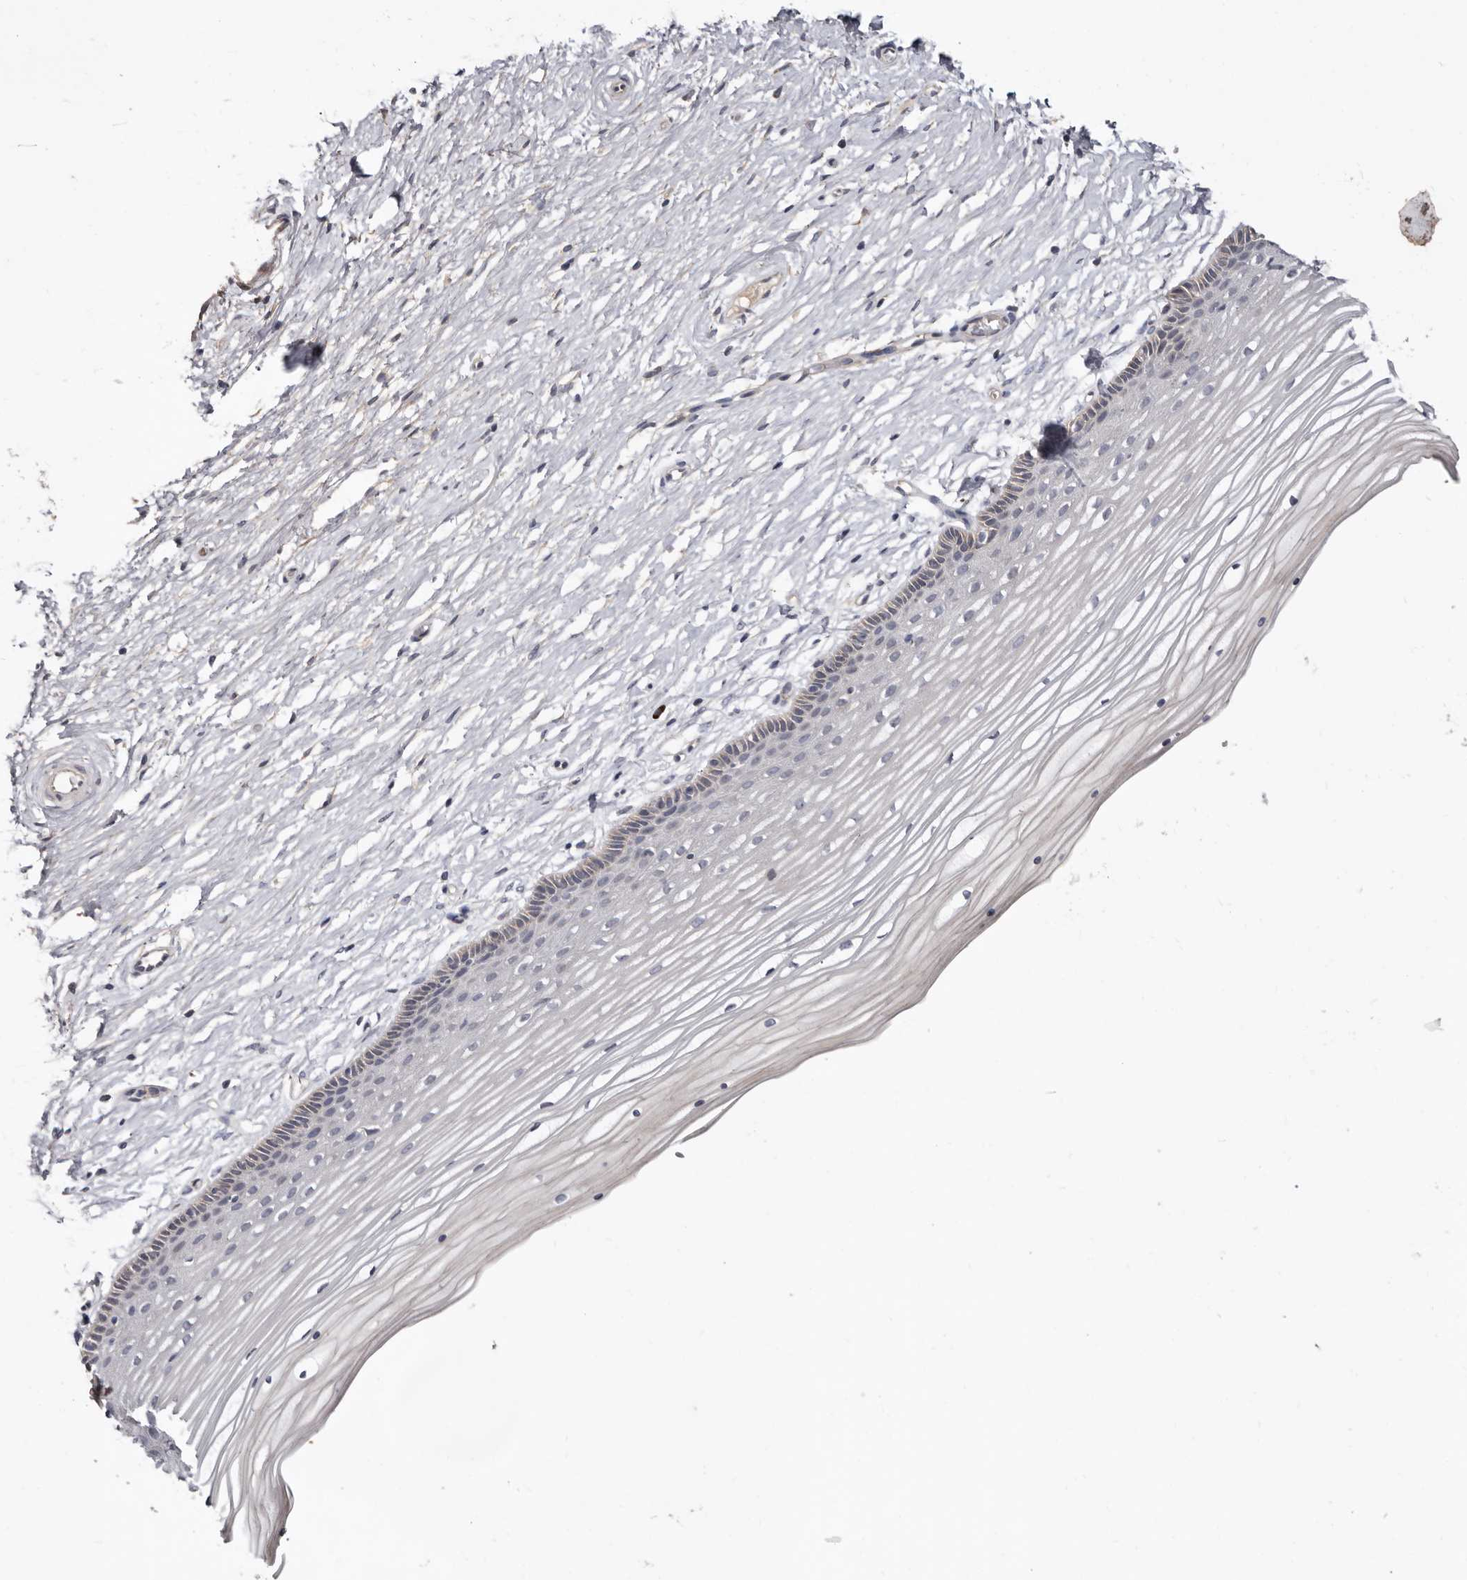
{"staining": {"intensity": "weak", "quantity": "<25%", "location": "cytoplasmic/membranous"}, "tissue": "vagina", "cell_type": "Squamous epithelial cells", "image_type": "normal", "snomed": [{"axis": "morphology", "description": "Normal tissue, NOS"}, {"axis": "topography", "description": "Vagina"}, {"axis": "topography", "description": "Cervix"}], "caption": "Squamous epithelial cells show no significant protein staining in normal vagina.", "gene": "SPTA1", "patient": {"sex": "female", "age": 40}}